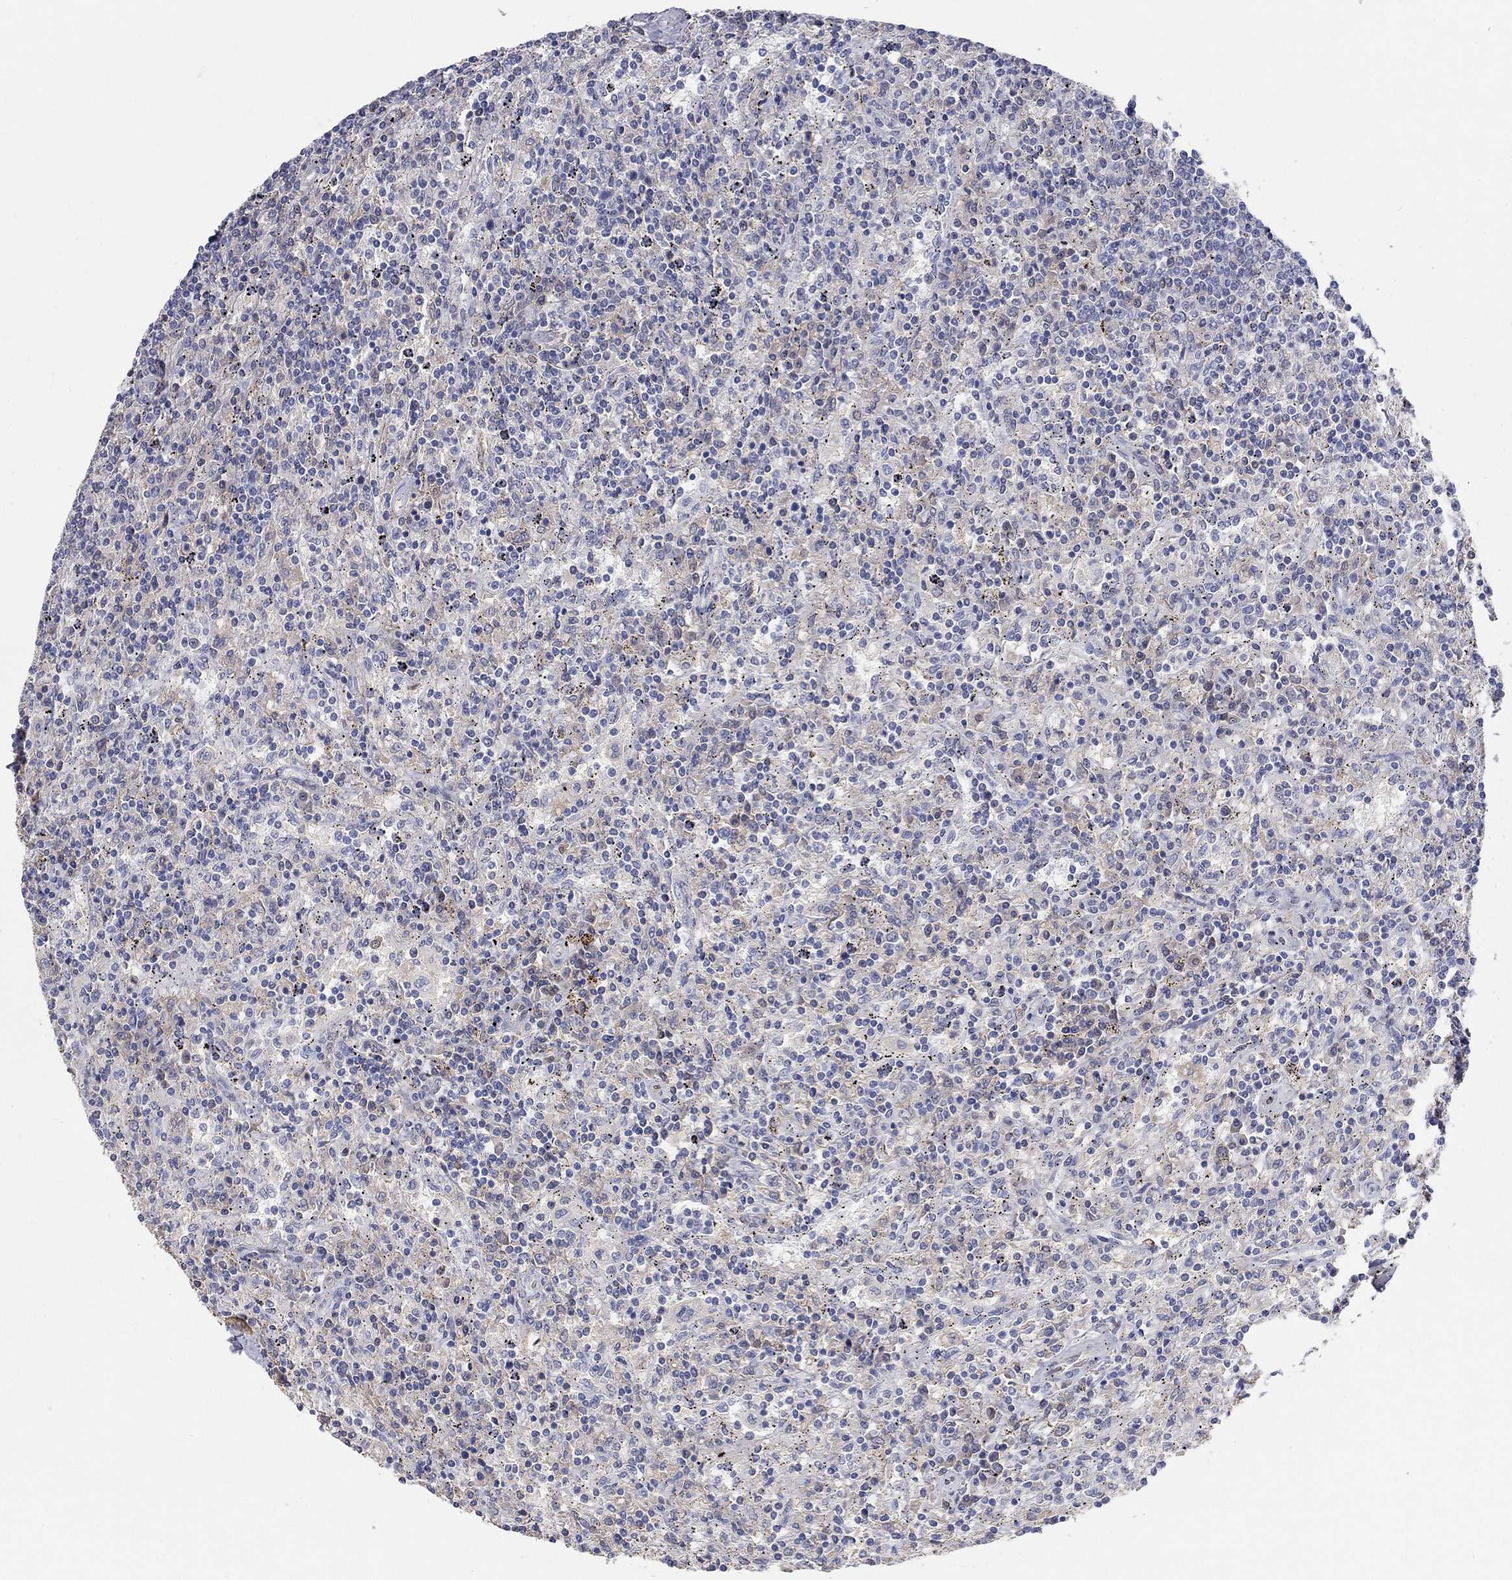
{"staining": {"intensity": "negative", "quantity": "none", "location": "none"}, "tissue": "lymphoma", "cell_type": "Tumor cells", "image_type": "cancer", "snomed": [{"axis": "morphology", "description": "Malignant lymphoma, non-Hodgkin's type, Low grade"}, {"axis": "topography", "description": "Lymph node"}], "caption": "An immunohistochemistry photomicrograph of low-grade malignant lymphoma, non-Hodgkin's type is shown. There is no staining in tumor cells of low-grade malignant lymphoma, non-Hodgkin's type.", "gene": "FGF2", "patient": {"sex": "male", "age": 52}}